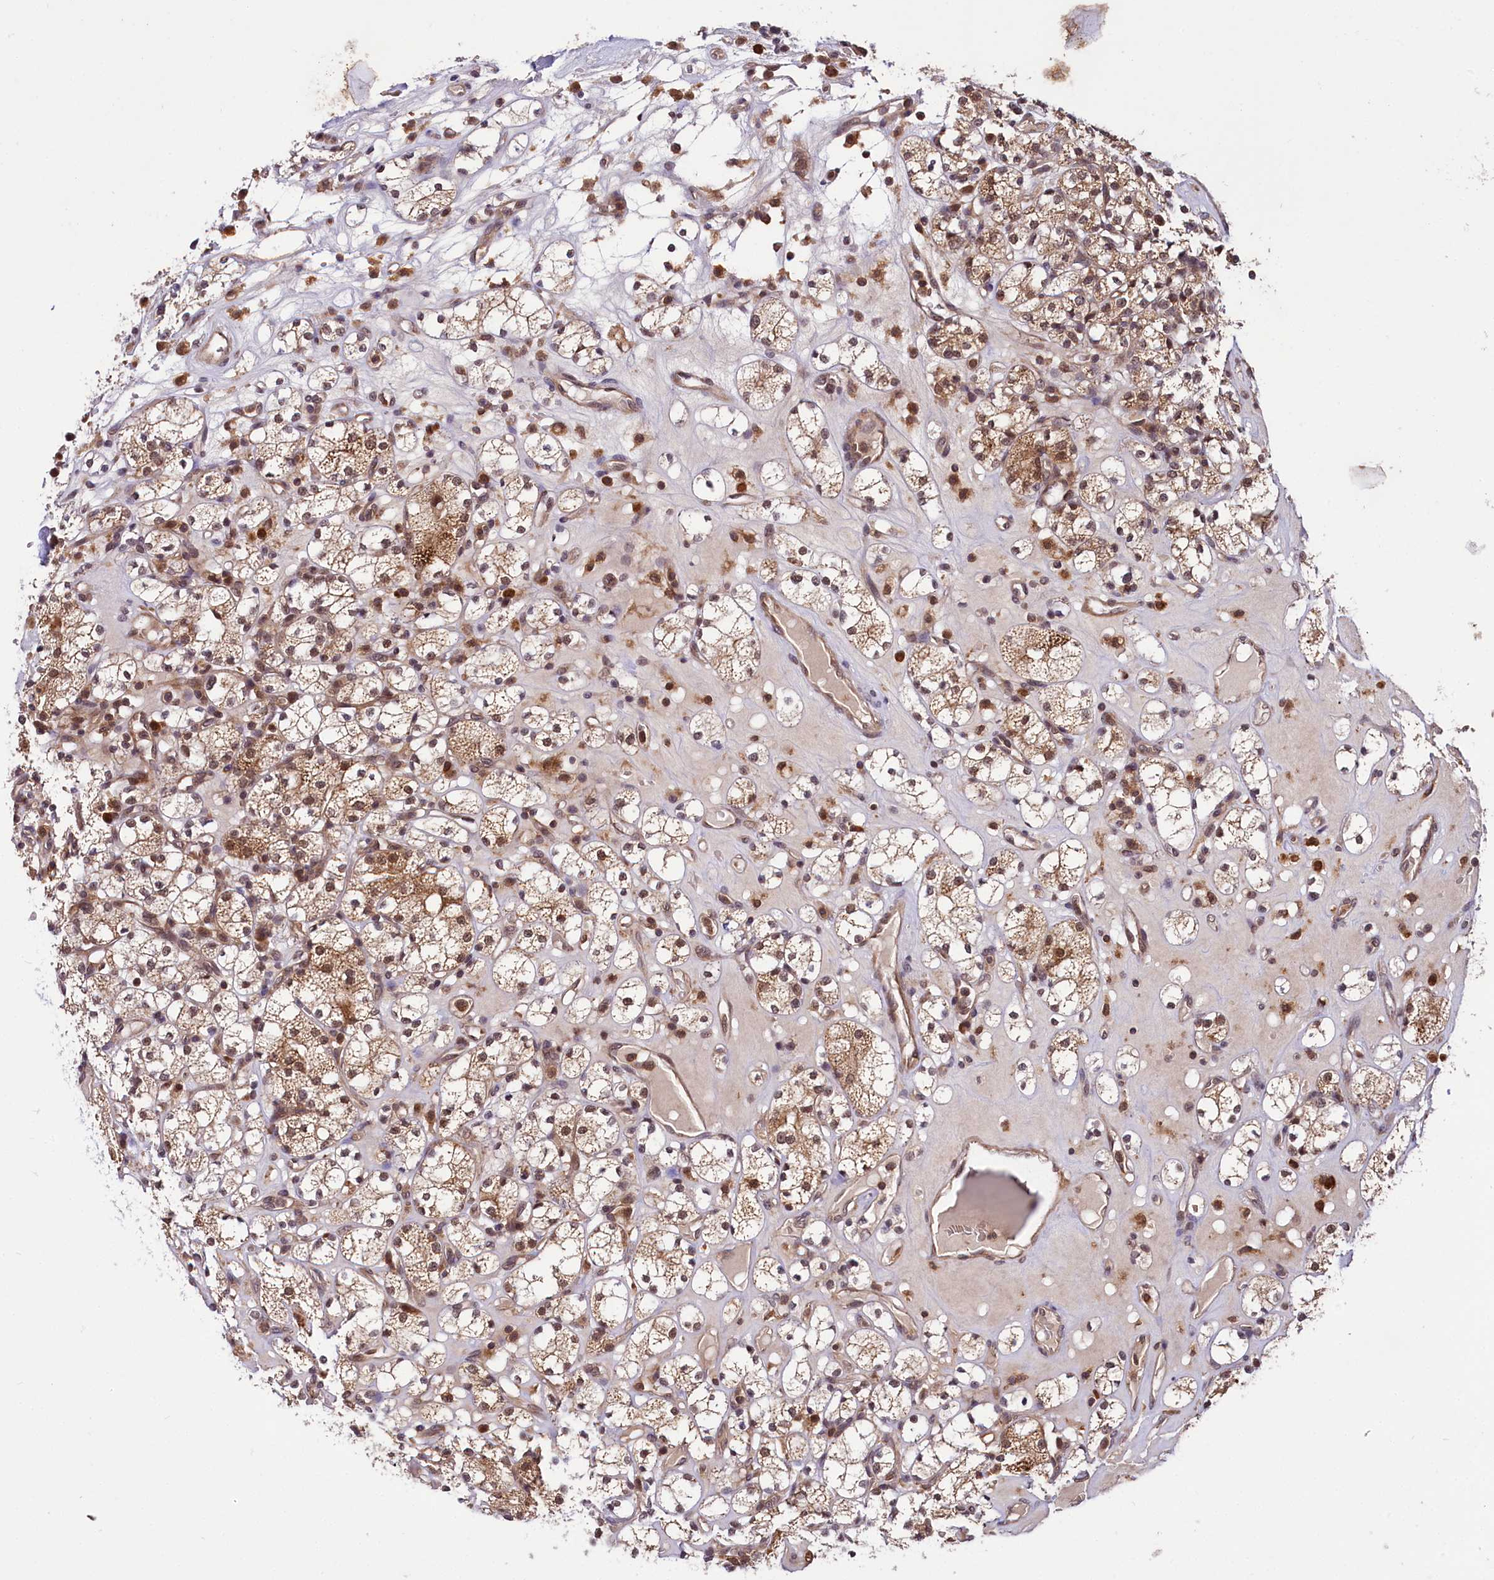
{"staining": {"intensity": "strong", "quantity": ">75%", "location": "cytoplasmic/membranous,nuclear"}, "tissue": "renal cancer", "cell_type": "Tumor cells", "image_type": "cancer", "snomed": [{"axis": "morphology", "description": "Adenocarcinoma, NOS"}, {"axis": "topography", "description": "Kidney"}], "caption": "Renal adenocarcinoma tissue displays strong cytoplasmic/membranous and nuclear positivity in approximately >75% of tumor cells, visualized by immunohistochemistry.", "gene": "UBE3A", "patient": {"sex": "male", "age": 77}}